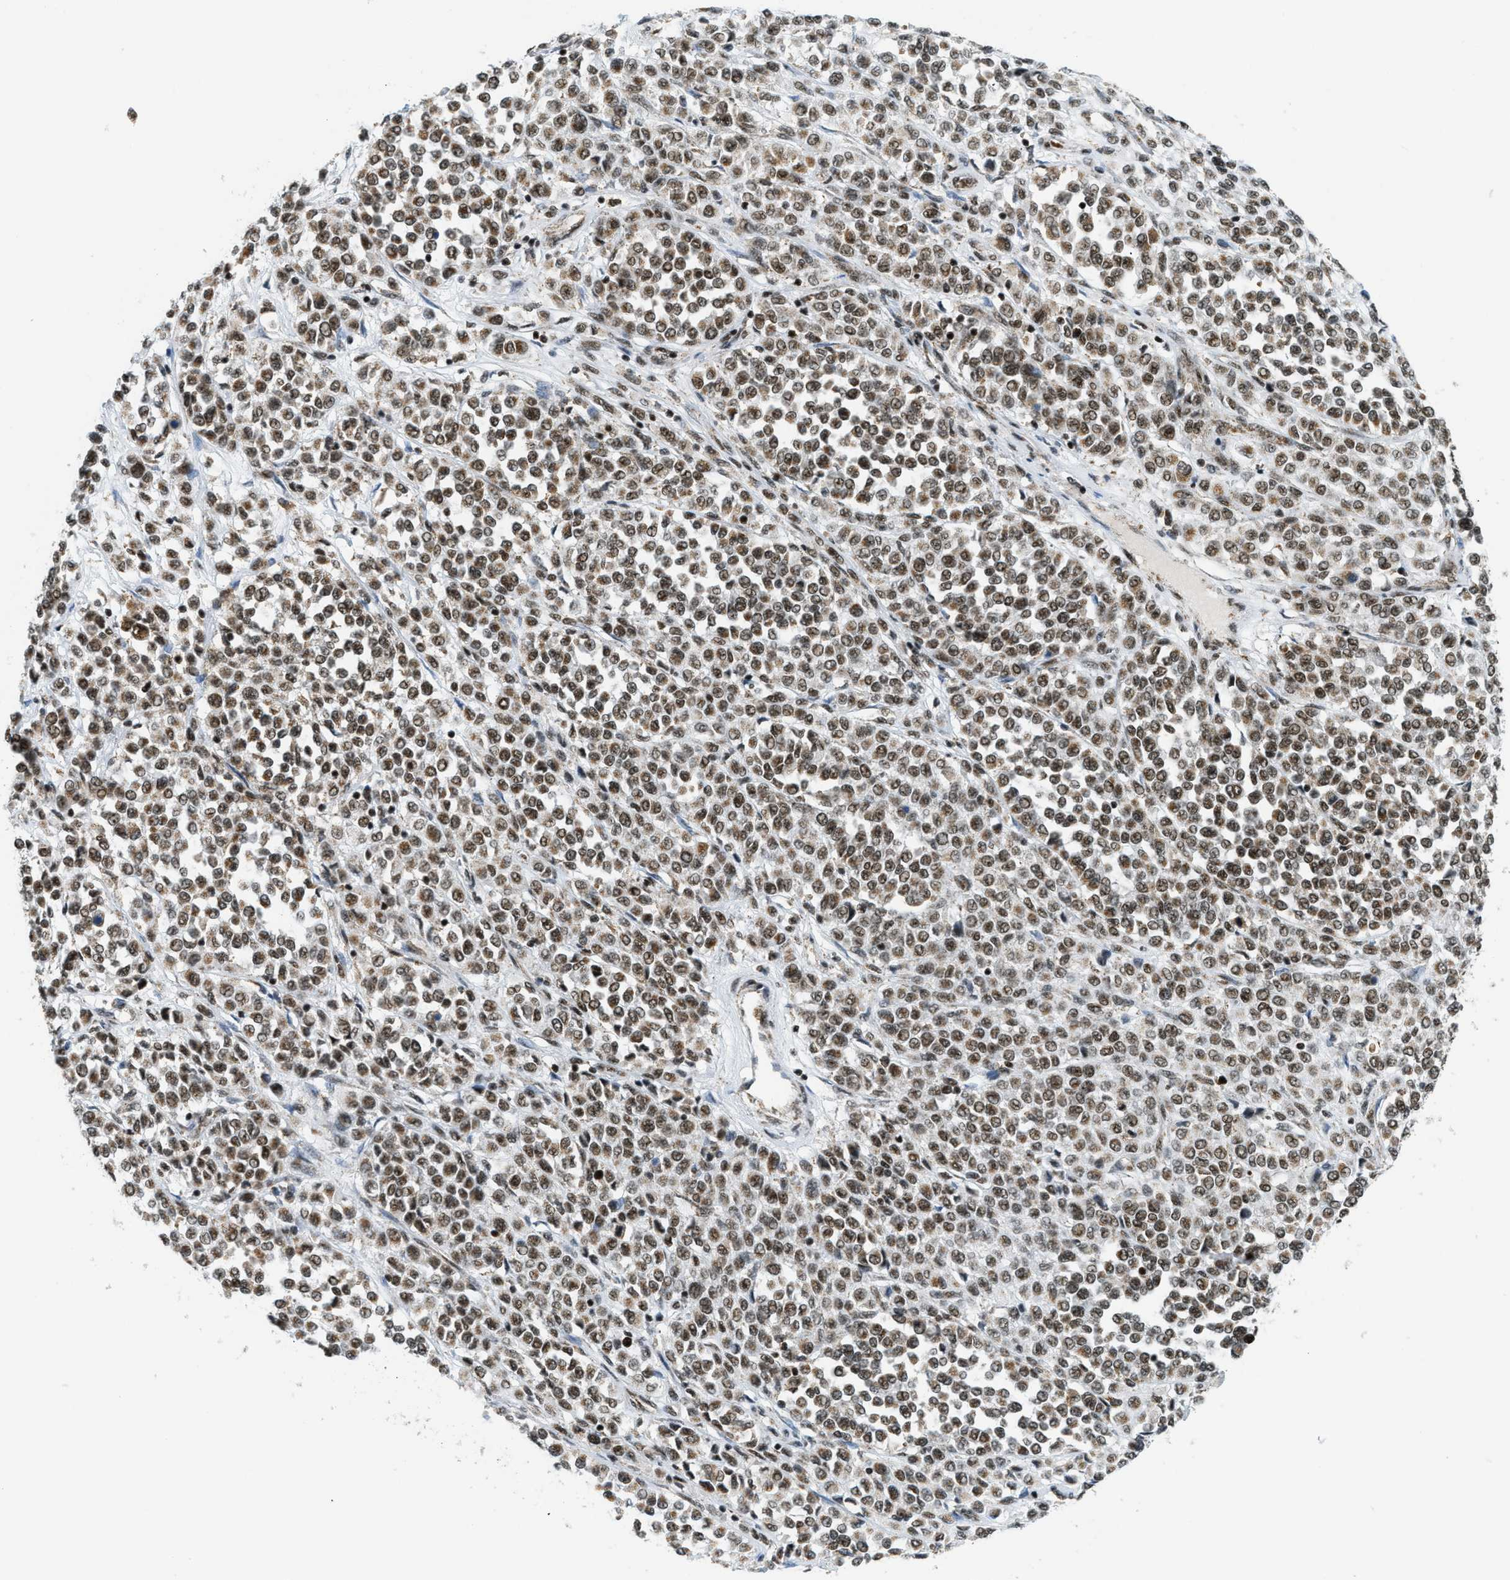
{"staining": {"intensity": "moderate", "quantity": ">75%", "location": "nuclear"}, "tissue": "melanoma", "cell_type": "Tumor cells", "image_type": "cancer", "snomed": [{"axis": "morphology", "description": "Malignant melanoma, Metastatic site"}, {"axis": "topography", "description": "Pancreas"}], "caption": "High-power microscopy captured an immunohistochemistry photomicrograph of melanoma, revealing moderate nuclear positivity in about >75% of tumor cells. (DAB (3,3'-diaminobenzidine) IHC, brown staining for protein, blue staining for nuclei).", "gene": "GABPB1", "patient": {"sex": "female", "age": 30}}